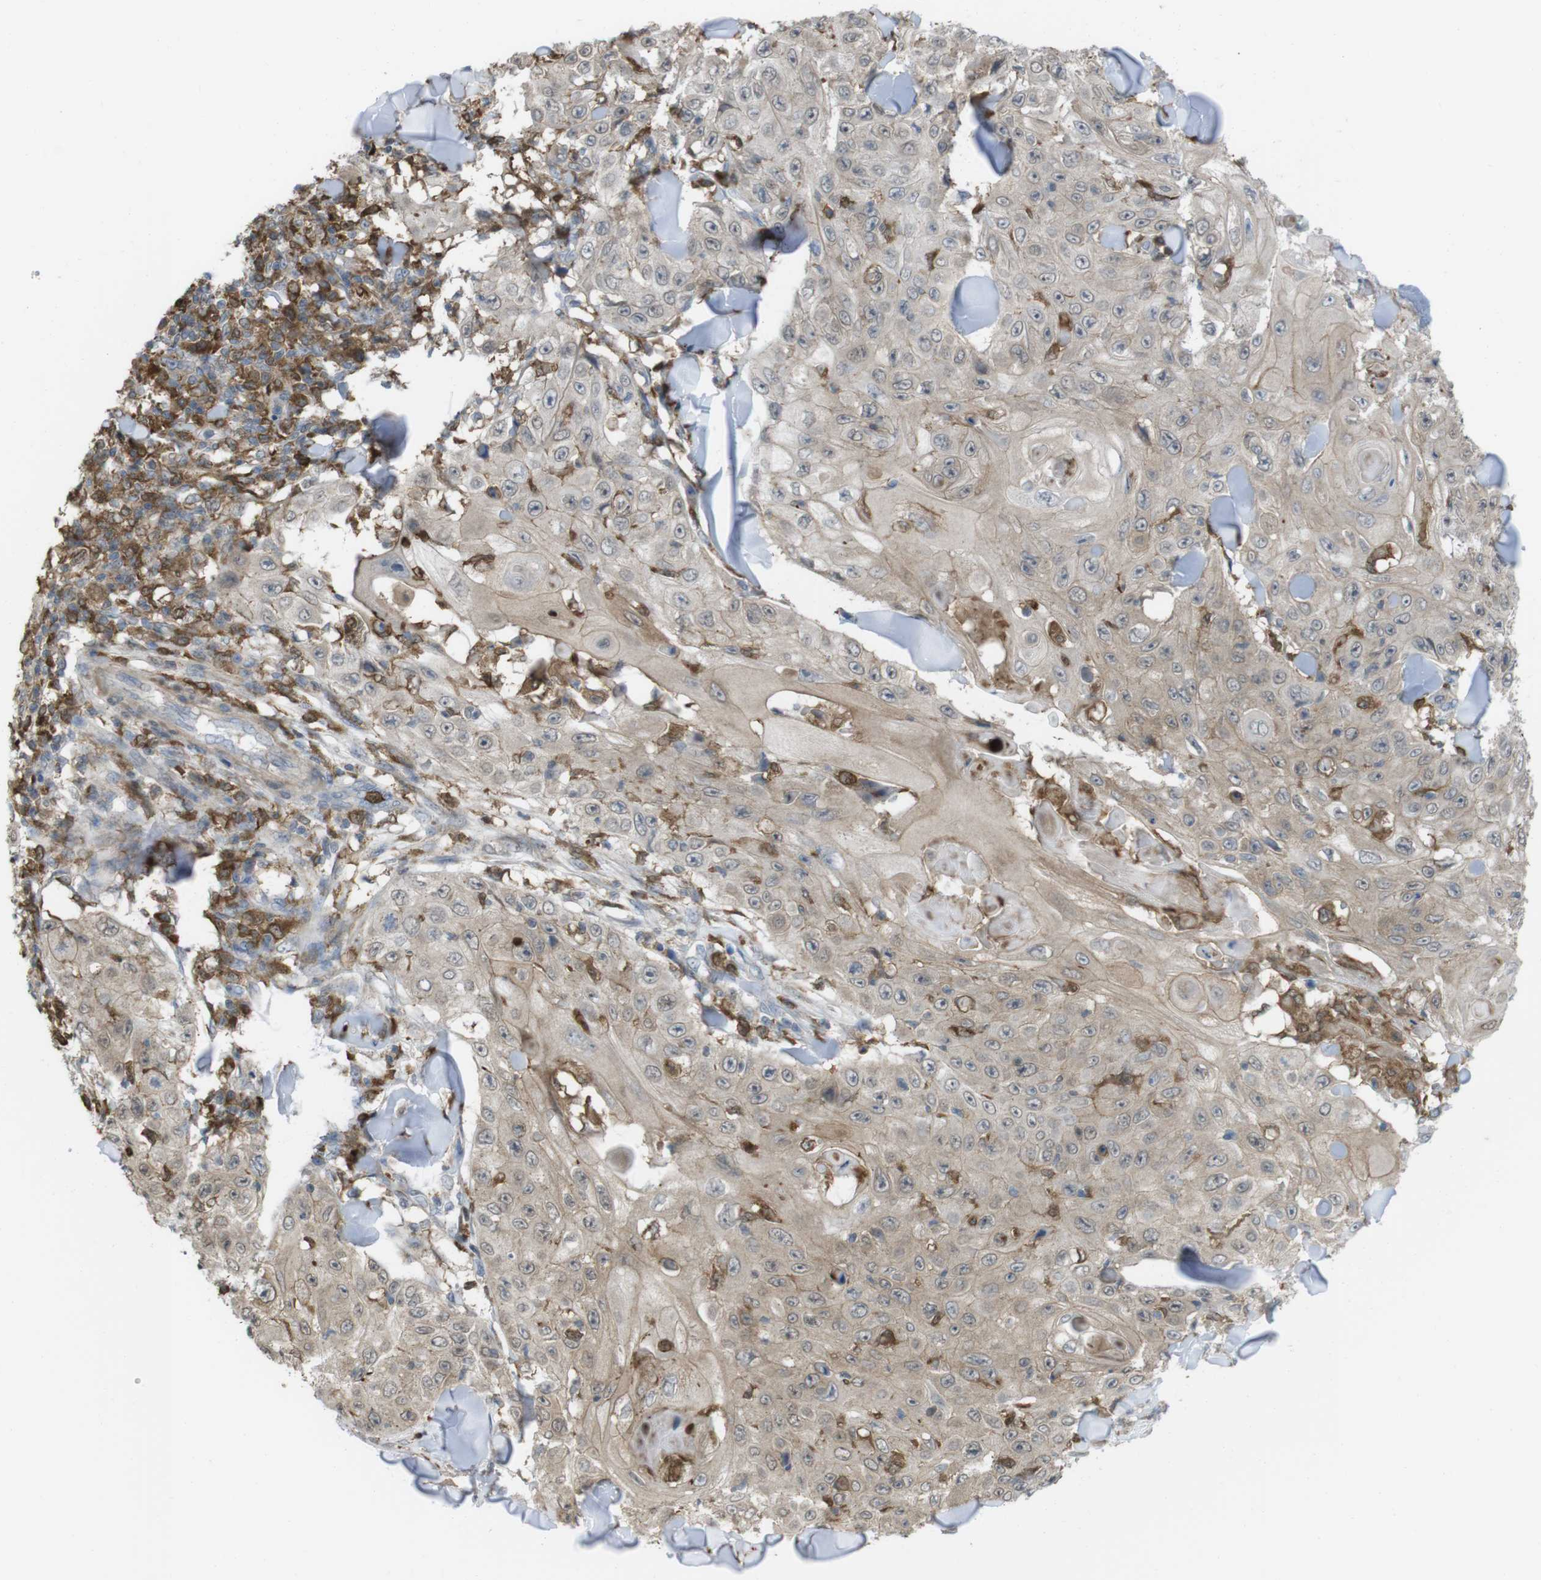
{"staining": {"intensity": "weak", "quantity": "25%-75%", "location": "cytoplasmic/membranous"}, "tissue": "skin cancer", "cell_type": "Tumor cells", "image_type": "cancer", "snomed": [{"axis": "morphology", "description": "Squamous cell carcinoma, NOS"}, {"axis": "topography", "description": "Skin"}], "caption": "Squamous cell carcinoma (skin) stained with a protein marker shows weak staining in tumor cells.", "gene": "PRKCD", "patient": {"sex": "male", "age": 86}}